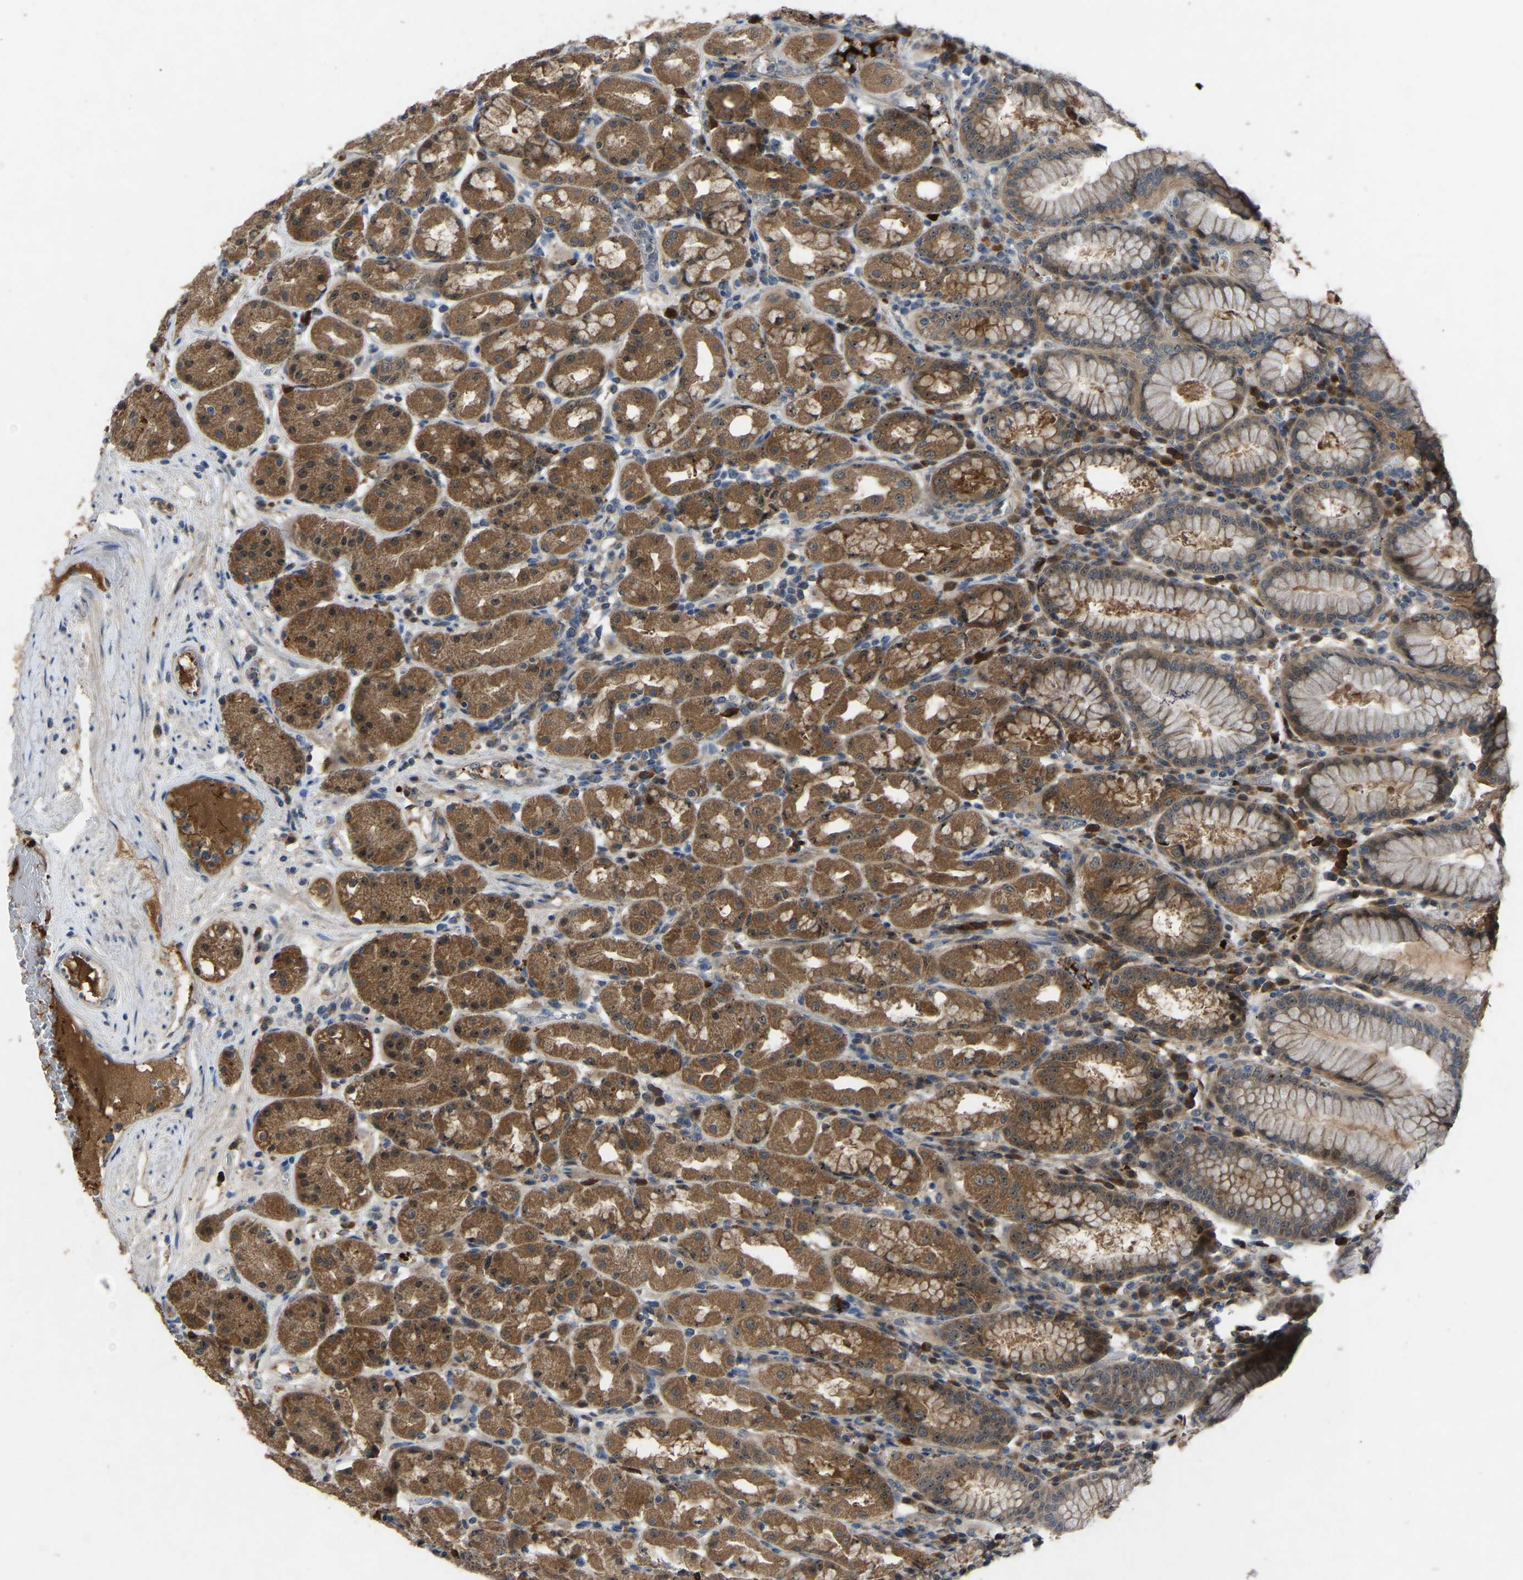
{"staining": {"intensity": "moderate", "quantity": ">75%", "location": "cytoplasmic/membranous"}, "tissue": "stomach", "cell_type": "Glandular cells", "image_type": "normal", "snomed": [{"axis": "morphology", "description": "Normal tissue, NOS"}, {"axis": "topography", "description": "Stomach"}, {"axis": "topography", "description": "Stomach, lower"}], "caption": "Protein expression by immunohistochemistry exhibits moderate cytoplasmic/membranous positivity in about >75% of glandular cells in unremarkable stomach. The staining was performed using DAB, with brown indicating positive protein expression. Nuclei are stained blue with hematoxylin.", "gene": "FHIT", "patient": {"sex": "female", "age": 56}}